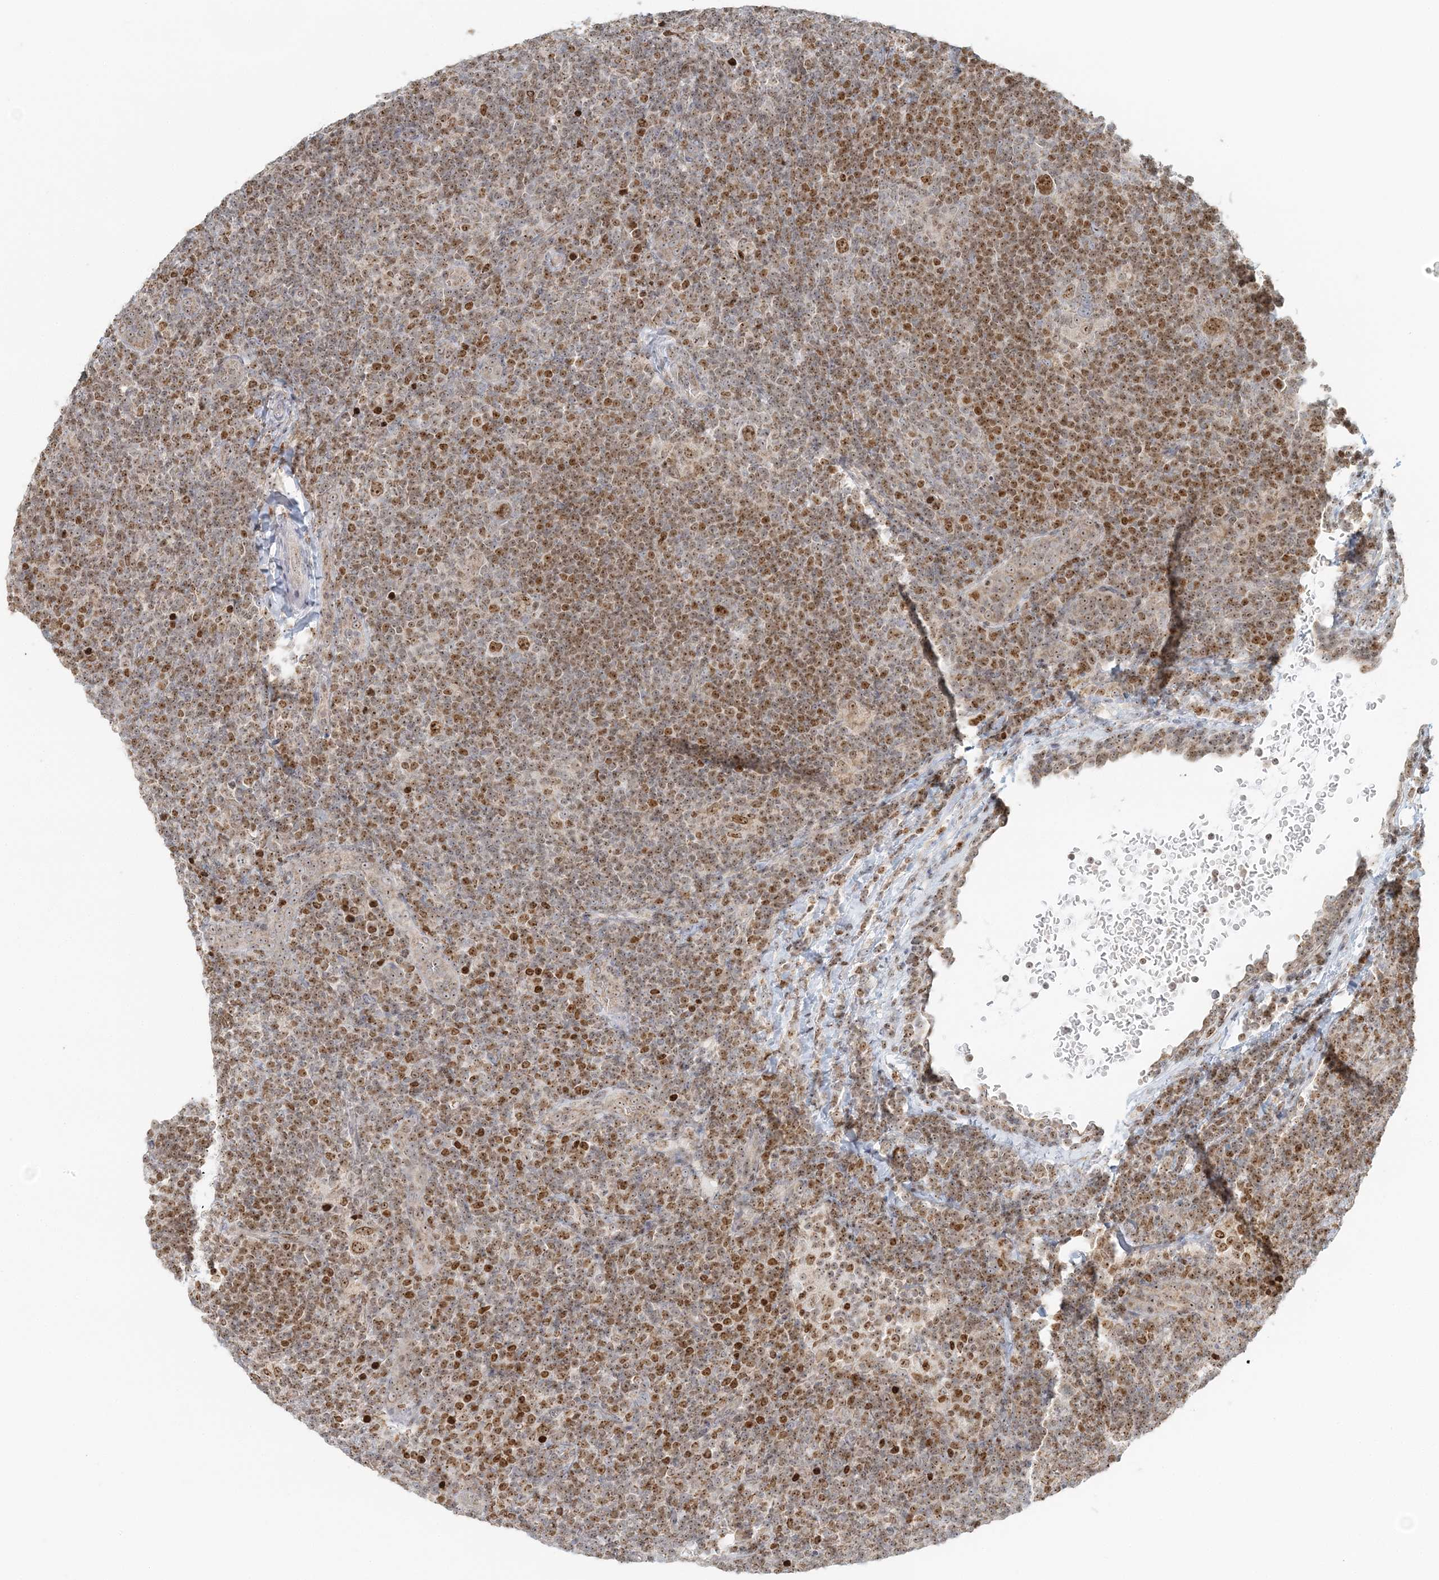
{"staining": {"intensity": "moderate", "quantity": ">75%", "location": "nuclear"}, "tissue": "lymphoma", "cell_type": "Tumor cells", "image_type": "cancer", "snomed": [{"axis": "morphology", "description": "Hodgkin's disease, NOS"}, {"axis": "topography", "description": "Lymph node"}], "caption": "A high-resolution micrograph shows immunohistochemistry staining of Hodgkin's disease, which exhibits moderate nuclear positivity in approximately >75% of tumor cells.", "gene": "UBE2F", "patient": {"sex": "female", "age": 57}}